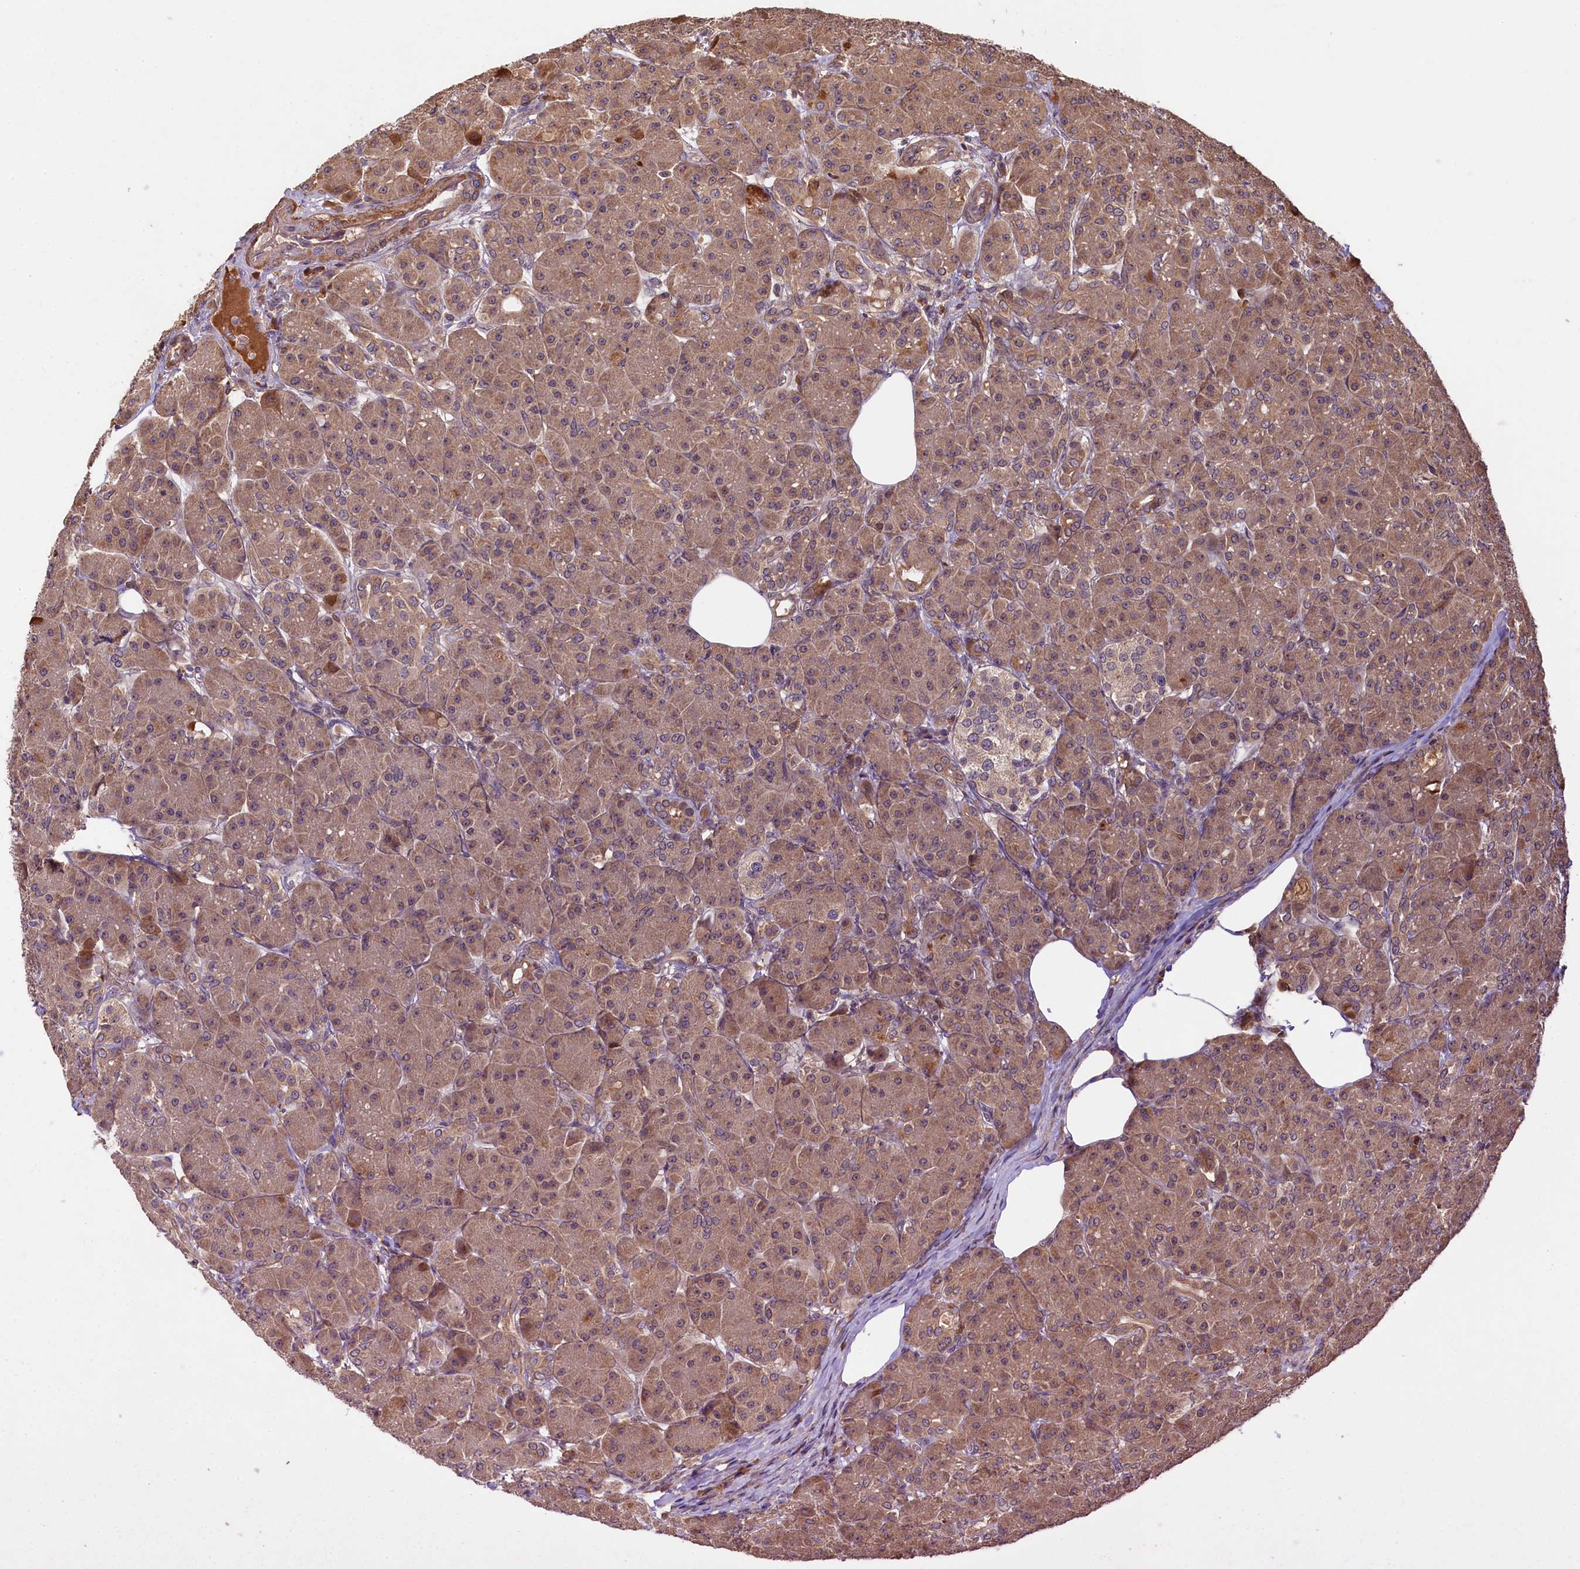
{"staining": {"intensity": "moderate", "quantity": ">75%", "location": "cytoplasmic/membranous"}, "tissue": "pancreas", "cell_type": "Exocrine glandular cells", "image_type": "normal", "snomed": [{"axis": "morphology", "description": "Normal tissue, NOS"}, {"axis": "topography", "description": "Pancreas"}], "caption": "This histopathology image demonstrates IHC staining of normal human pancreas, with medium moderate cytoplasmic/membranous positivity in approximately >75% of exocrine glandular cells.", "gene": "MCF2L2", "patient": {"sex": "male", "age": 63}}